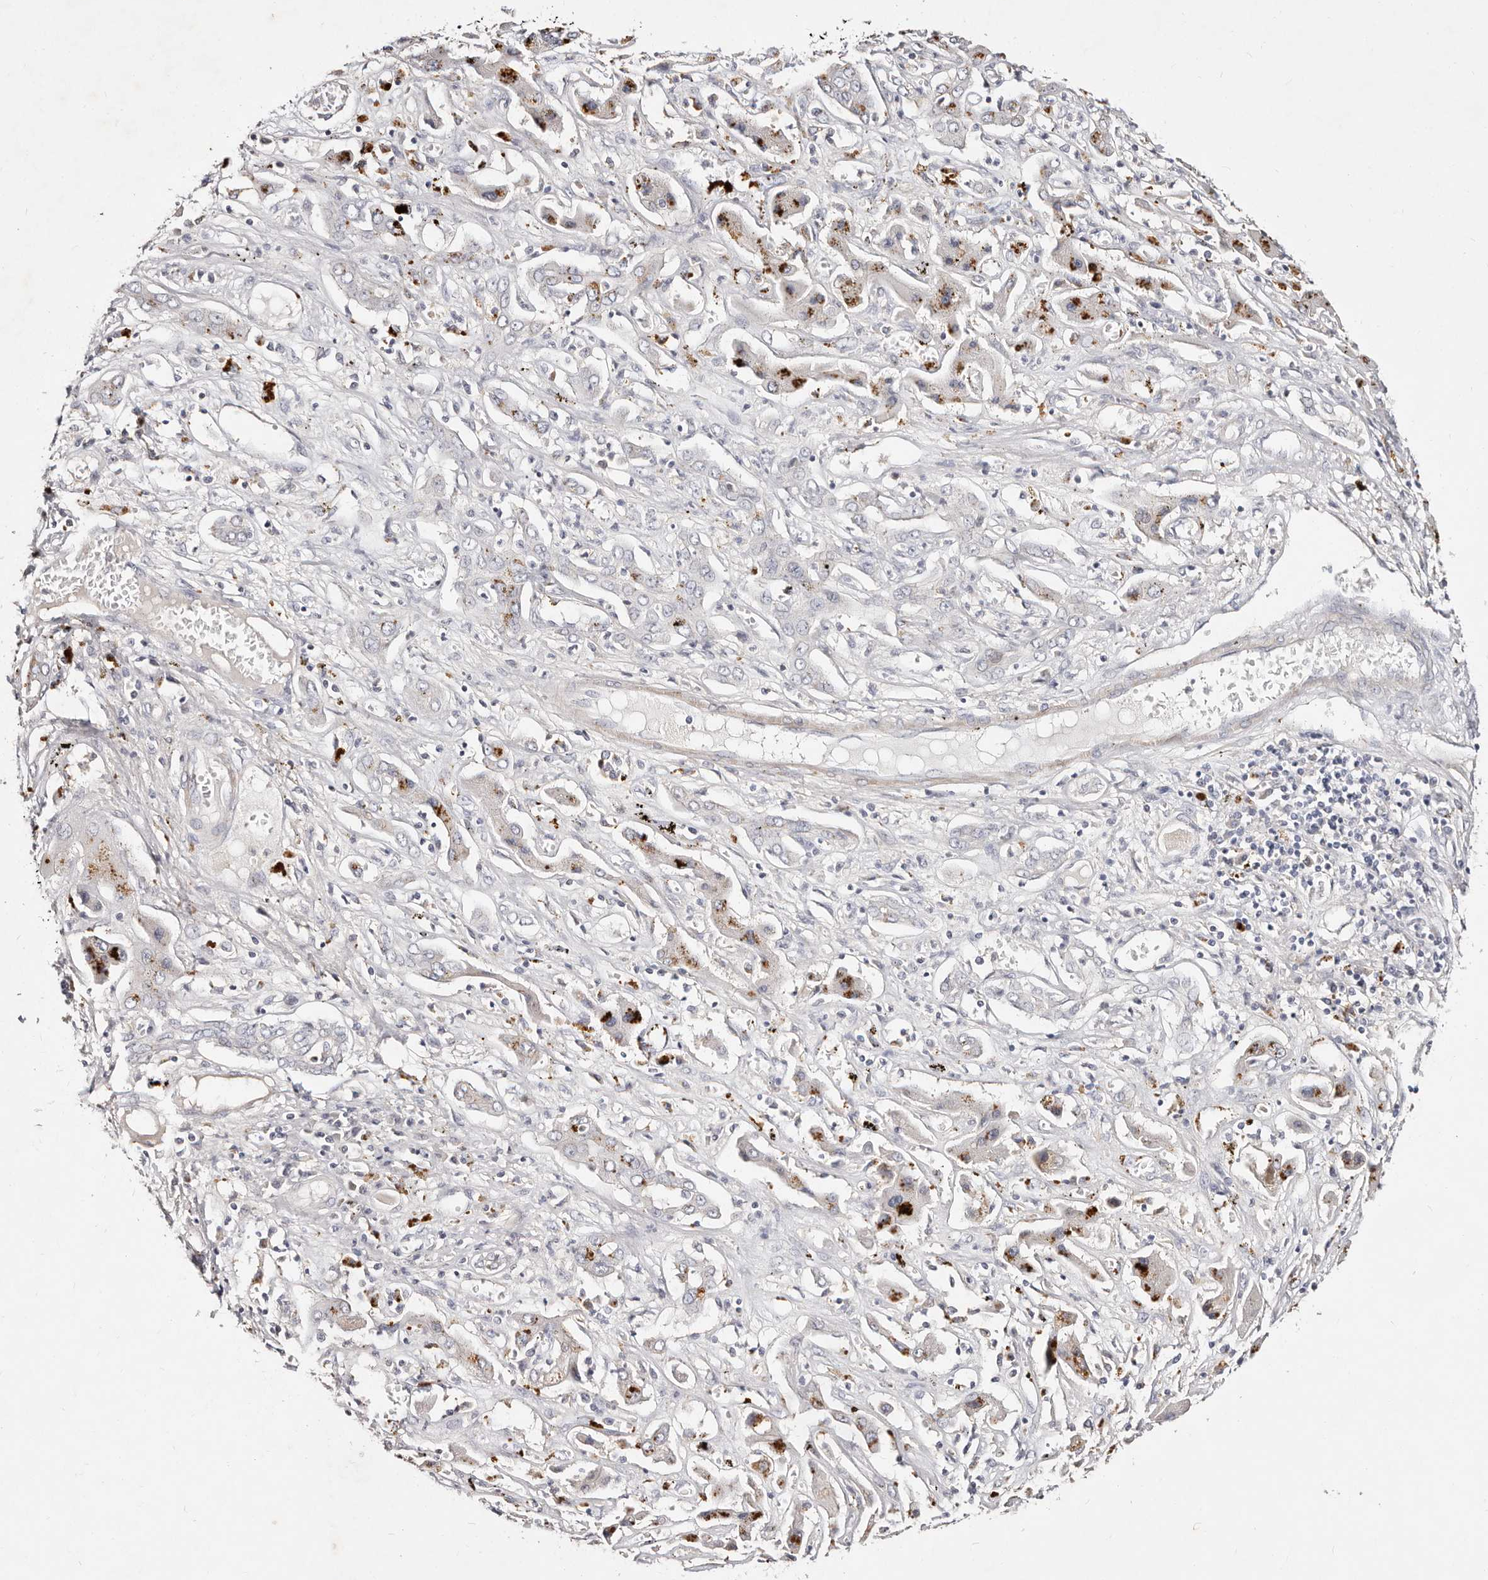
{"staining": {"intensity": "negative", "quantity": "none", "location": "none"}, "tissue": "liver cancer", "cell_type": "Tumor cells", "image_type": "cancer", "snomed": [{"axis": "morphology", "description": "Cholangiocarcinoma"}, {"axis": "topography", "description": "Liver"}], "caption": "High magnification brightfield microscopy of liver cancer stained with DAB (brown) and counterstained with hematoxylin (blue): tumor cells show no significant expression. Brightfield microscopy of immunohistochemistry (IHC) stained with DAB (brown) and hematoxylin (blue), captured at high magnification.", "gene": "MRPS33", "patient": {"sex": "male", "age": 67}}